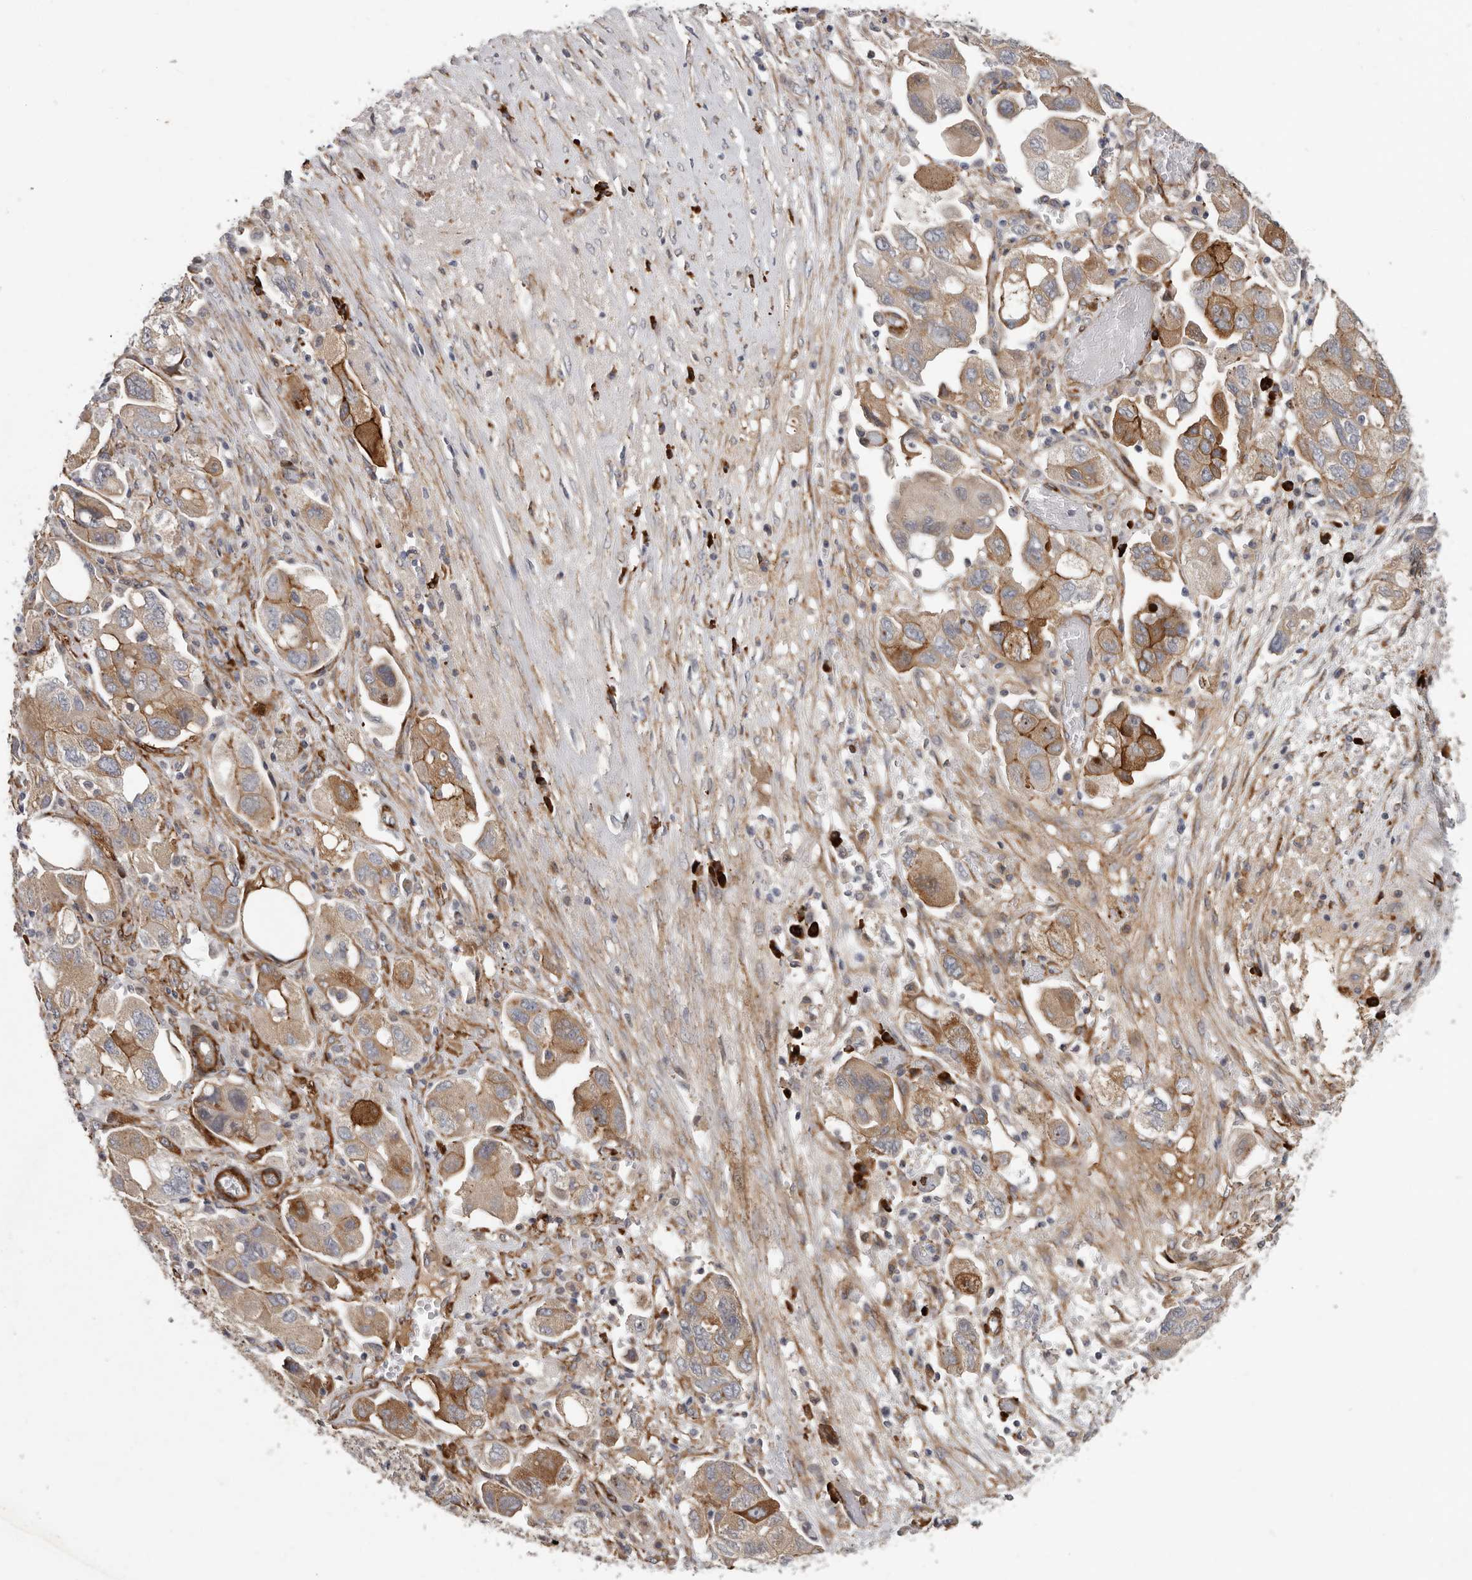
{"staining": {"intensity": "moderate", "quantity": ">75%", "location": "cytoplasmic/membranous"}, "tissue": "ovarian cancer", "cell_type": "Tumor cells", "image_type": "cancer", "snomed": [{"axis": "morphology", "description": "Carcinoma, NOS"}, {"axis": "morphology", "description": "Cystadenocarcinoma, serous, NOS"}, {"axis": "topography", "description": "Ovary"}], "caption": "Human ovarian cancer stained with a brown dye reveals moderate cytoplasmic/membranous positive staining in about >75% of tumor cells.", "gene": "ATXN3L", "patient": {"sex": "female", "age": 69}}